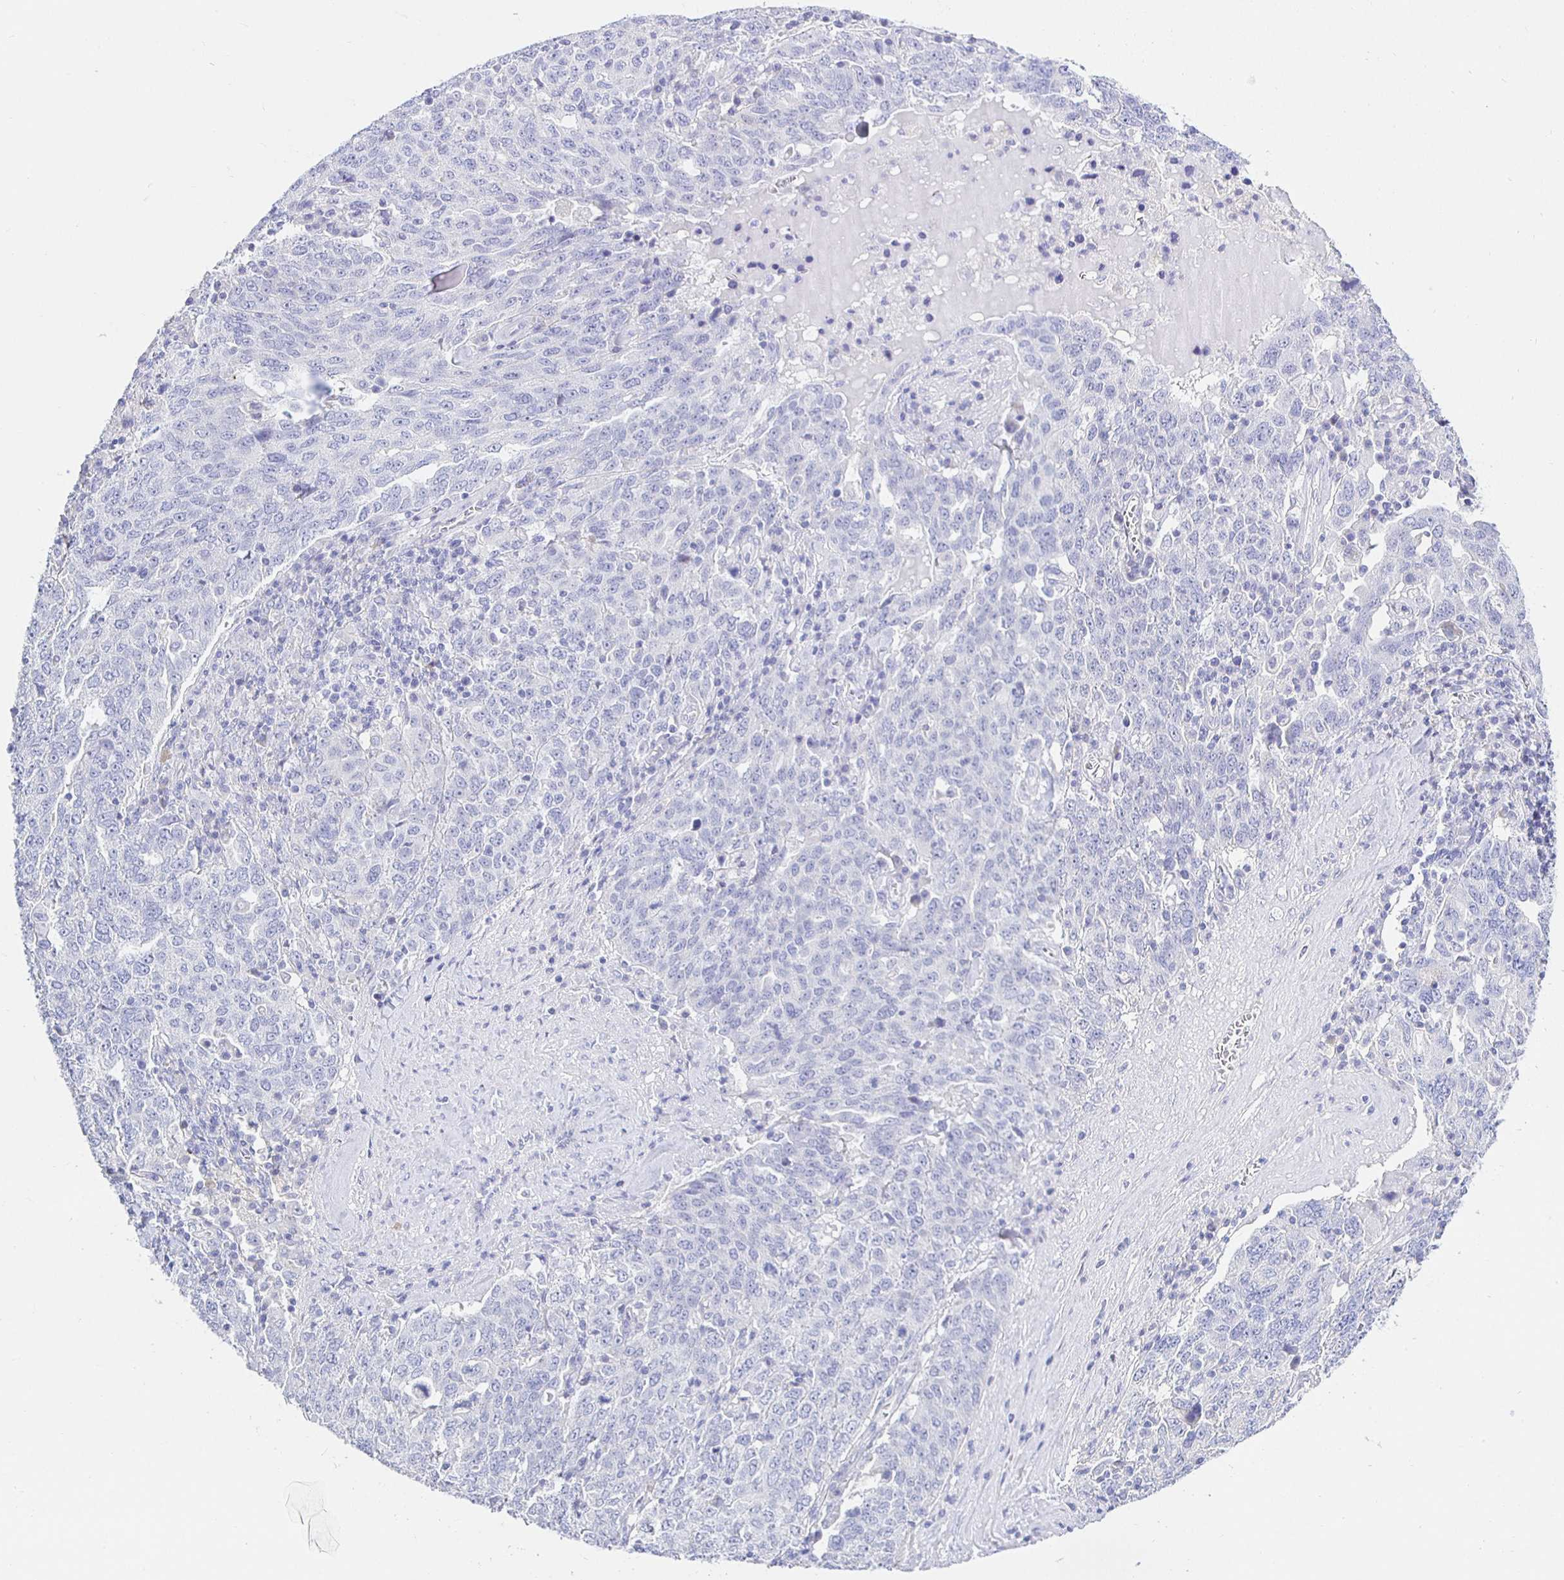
{"staining": {"intensity": "negative", "quantity": "none", "location": "none"}, "tissue": "ovarian cancer", "cell_type": "Tumor cells", "image_type": "cancer", "snomed": [{"axis": "morphology", "description": "Carcinoma, endometroid"}, {"axis": "topography", "description": "Ovary"}], "caption": "A high-resolution micrograph shows immunohistochemistry staining of ovarian cancer (endometroid carcinoma), which shows no significant expression in tumor cells.", "gene": "UMOD", "patient": {"sex": "female", "age": 62}}